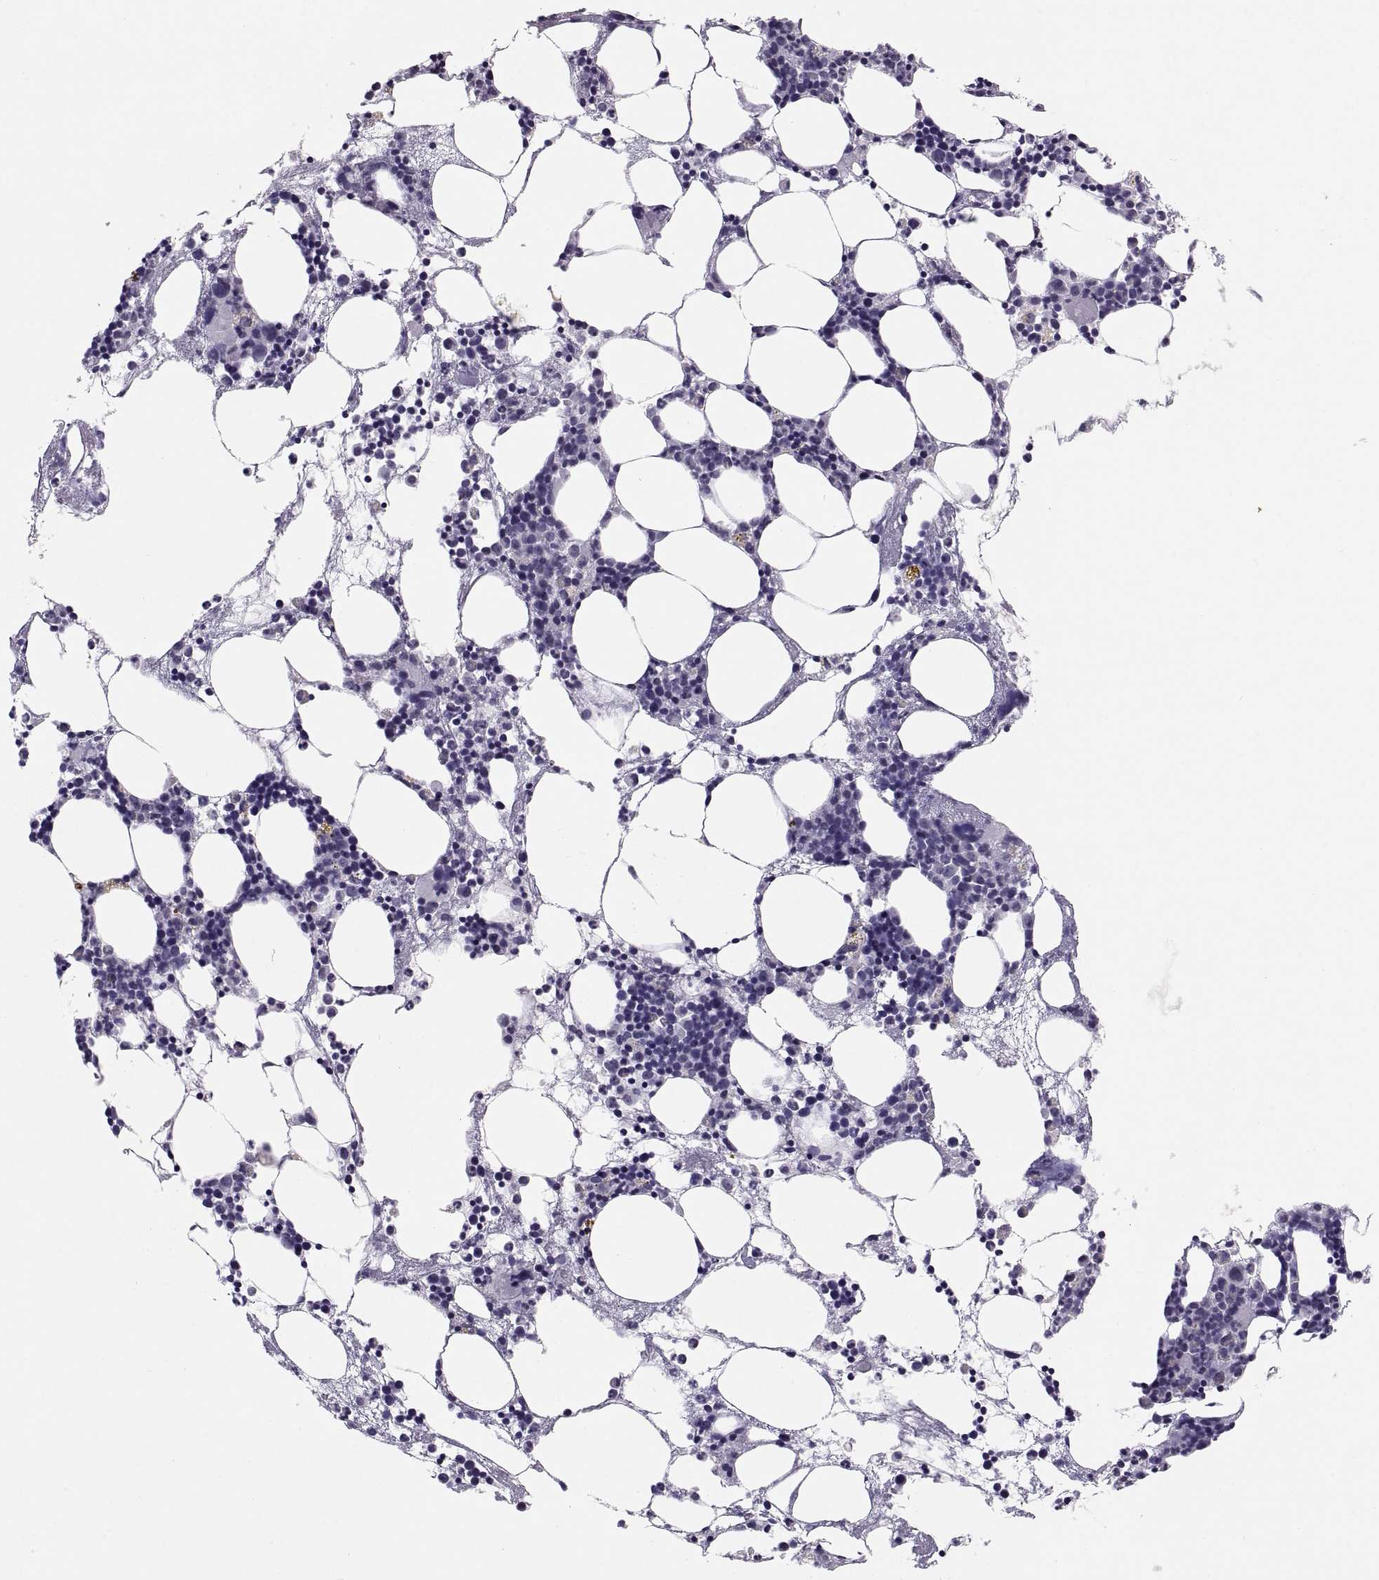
{"staining": {"intensity": "negative", "quantity": "none", "location": "none"}, "tissue": "bone marrow", "cell_type": "Hematopoietic cells", "image_type": "normal", "snomed": [{"axis": "morphology", "description": "Normal tissue, NOS"}, {"axis": "topography", "description": "Bone marrow"}], "caption": "Immunohistochemical staining of normal human bone marrow displays no significant positivity in hematopoietic cells.", "gene": "CARTPT", "patient": {"sex": "male", "age": 54}}